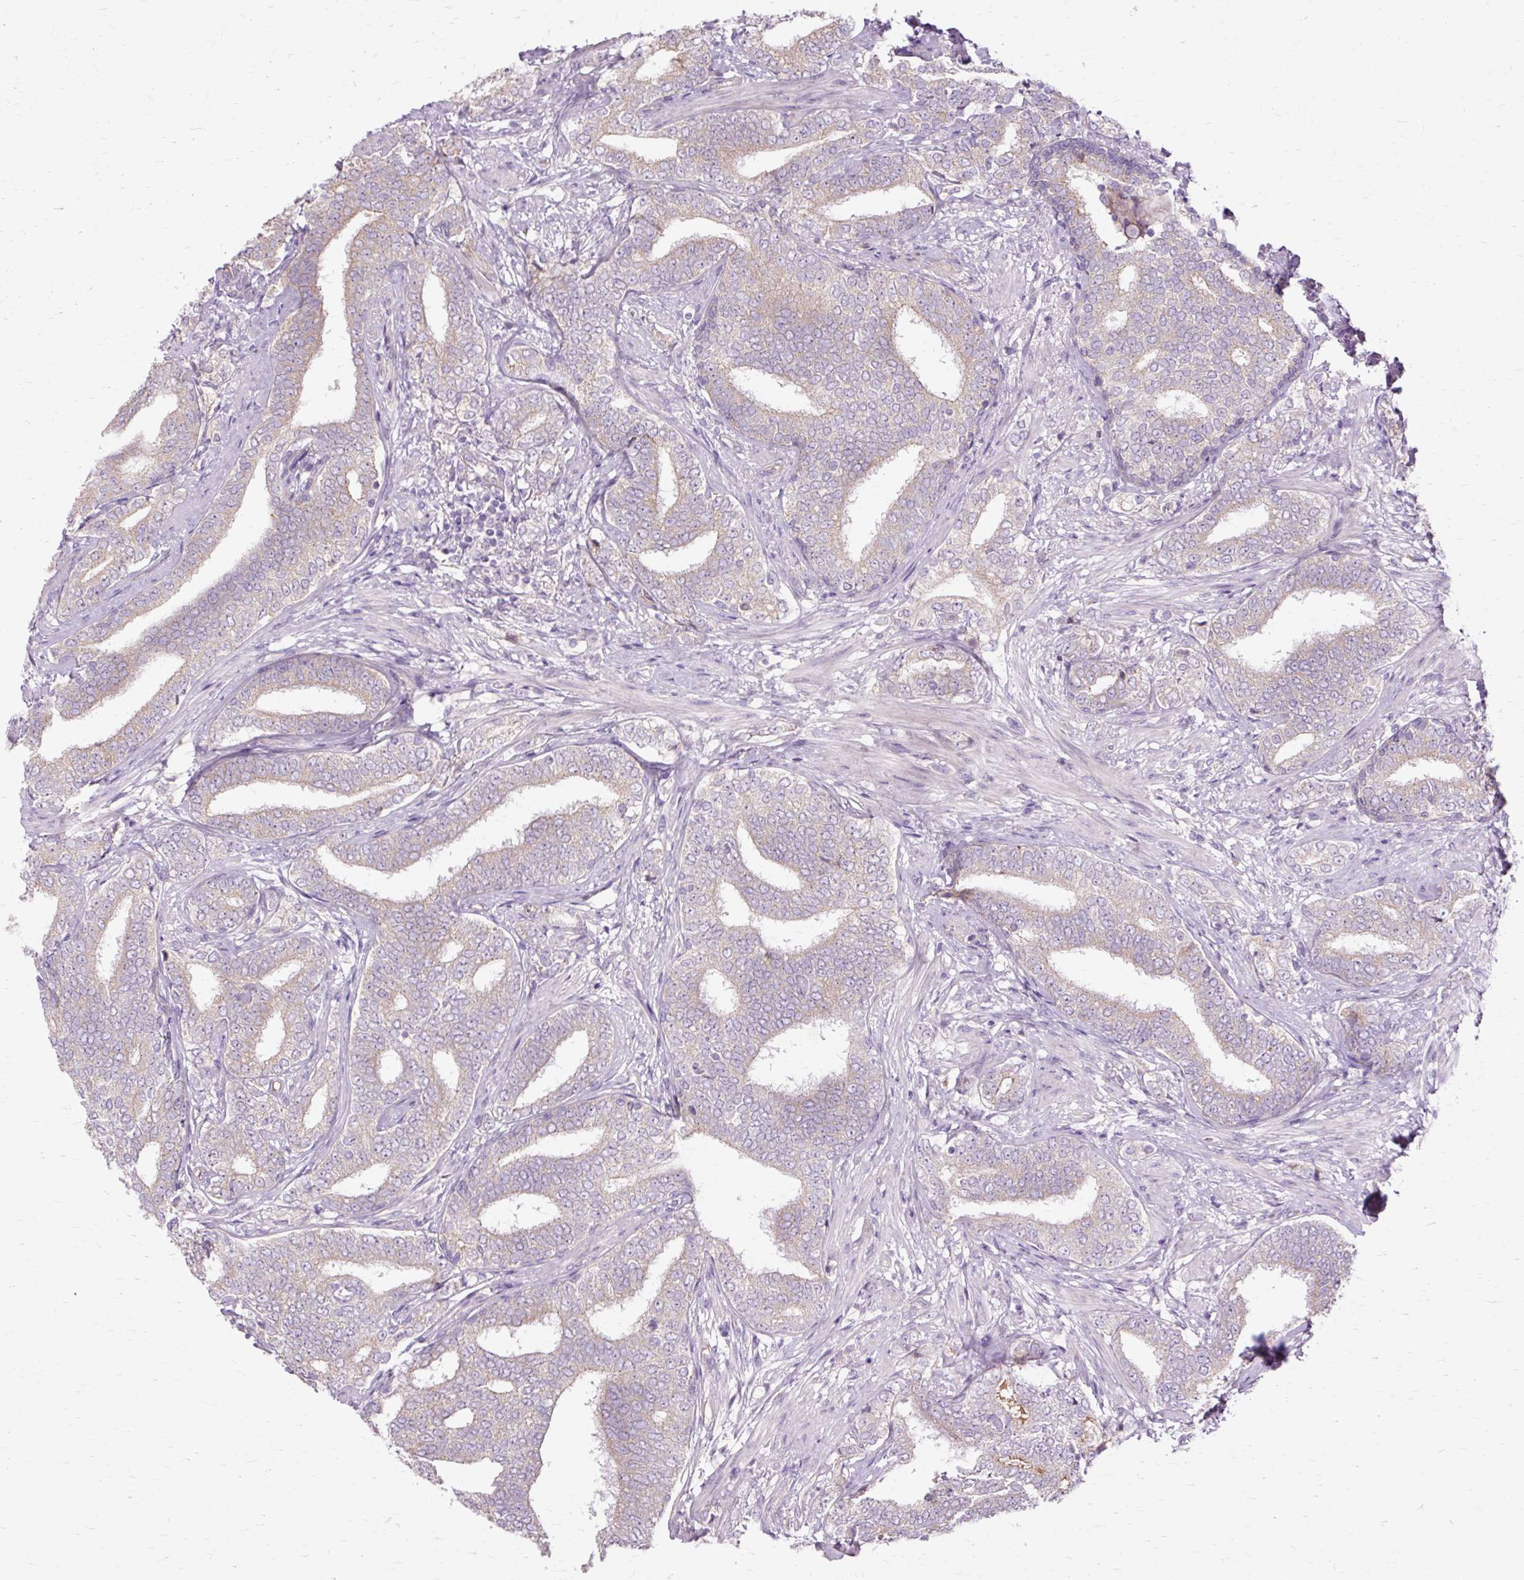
{"staining": {"intensity": "weak", "quantity": "25%-75%", "location": "cytoplasmic/membranous"}, "tissue": "prostate cancer", "cell_type": "Tumor cells", "image_type": "cancer", "snomed": [{"axis": "morphology", "description": "Adenocarcinoma, High grade"}, {"axis": "topography", "description": "Prostate"}], "caption": "Immunohistochemical staining of prostate high-grade adenocarcinoma displays weak cytoplasmic/membranous protein staining in about 25%-75% of tumor cells.", "gene": "PDZD2", "patient": {"sex": "male", "age": 72}}